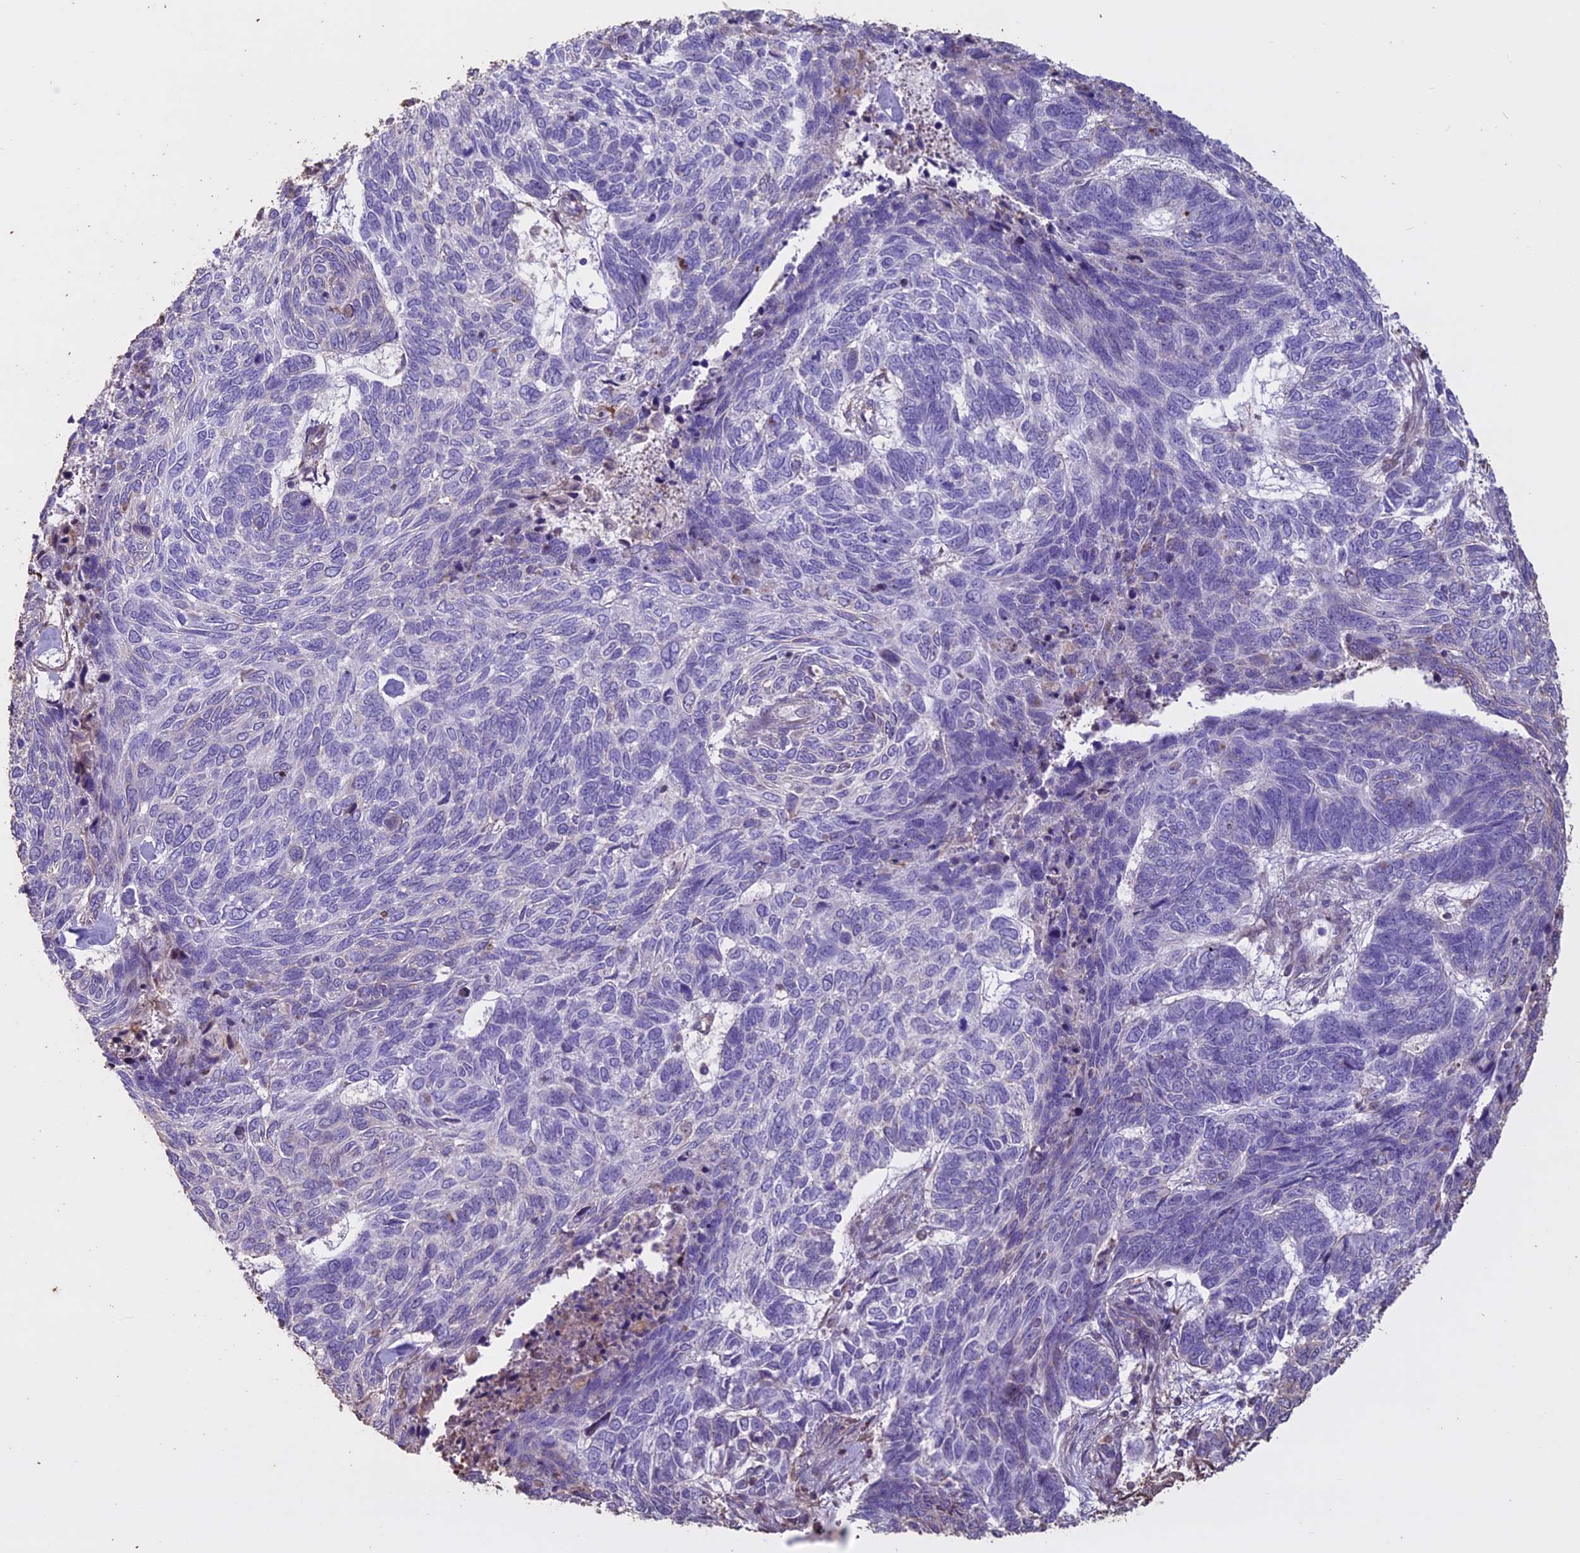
{"staining": {"intensity": "negative", "quantity": "none", "location": "none"}, "tissue": "skin cancer", "cell_type": "Tumor cells", "image_type": "cancer", "snomed": [{"axis": "morphology", "description": "Basal cell carcinoma"}, {"axis": "topography", "description": "Skin"}], "caption": "High power microscopy image of an immunohistochemistry (IHC) photomicrograph of basal cell carcinoma (skin), revealing no significant staining in tumor cells.", "gene": "CCDC148", "patient": {"sex": "female", "age": 65}}